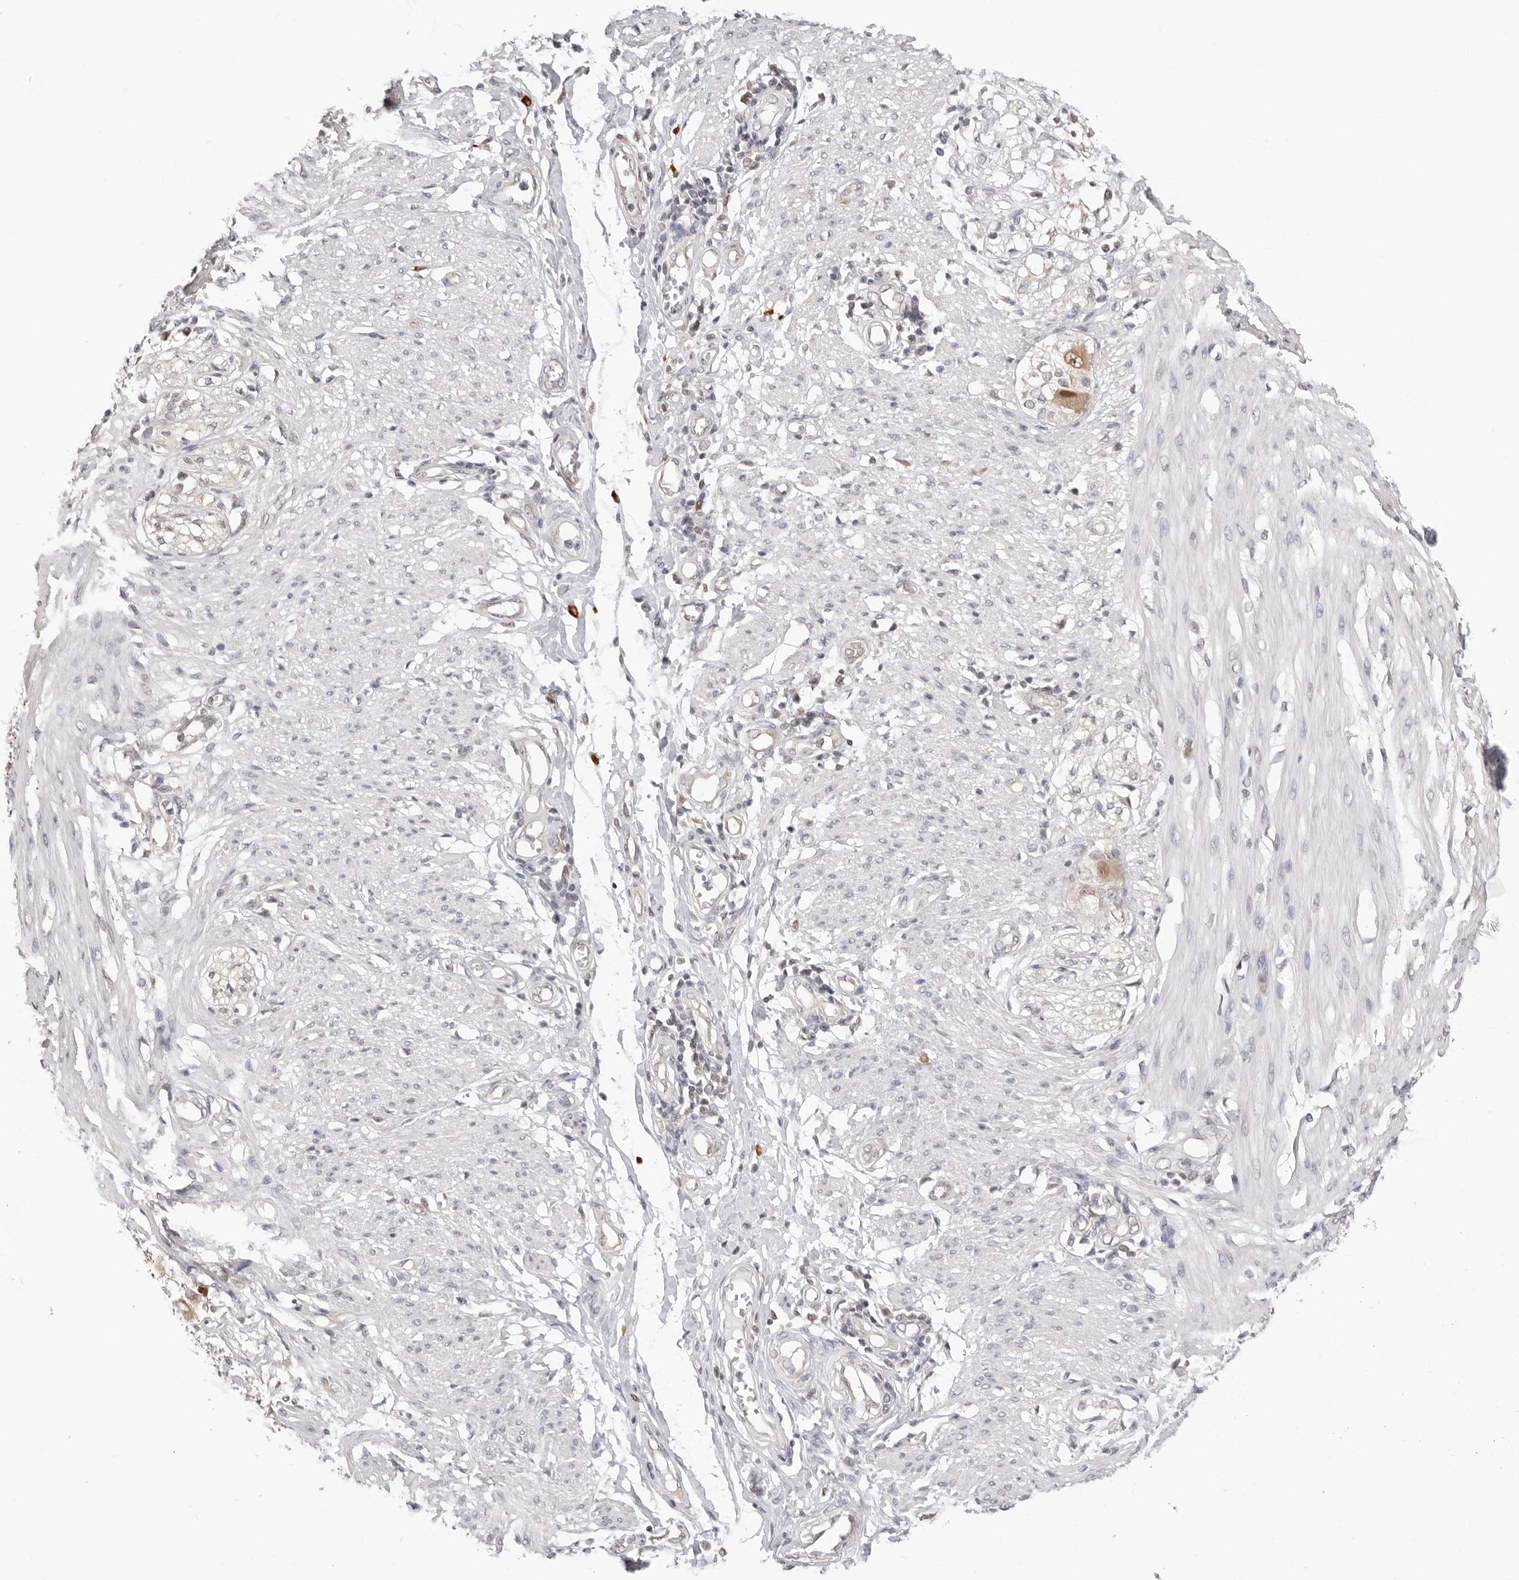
{"staining": {"intensity": "negative", "quantity": "none", "location": "none"}, "tissue": "smooth muscle", "cell_type": "Smooth muscle cells", "image_type": "normal", "snomed": [{"axis": "morphology", "description": "Normal tissue, NOS"}, {"axis": "morphology", "description": "Adenocarcinoma, NOS"}, {"axis": "topography", "description": "Colon"}, {"axis": "topography", "description": "Peripheral nerve tissue"}], "caption": "High power microscopy photomicrograph of an immunohistochemistry micrograph of benign smooth muscle, revealing no significant staining in smooth muscle cells. Nuclei are stained in blue.", "gene": "FDPS", "patient": {"sex": "male", "age": 14}}